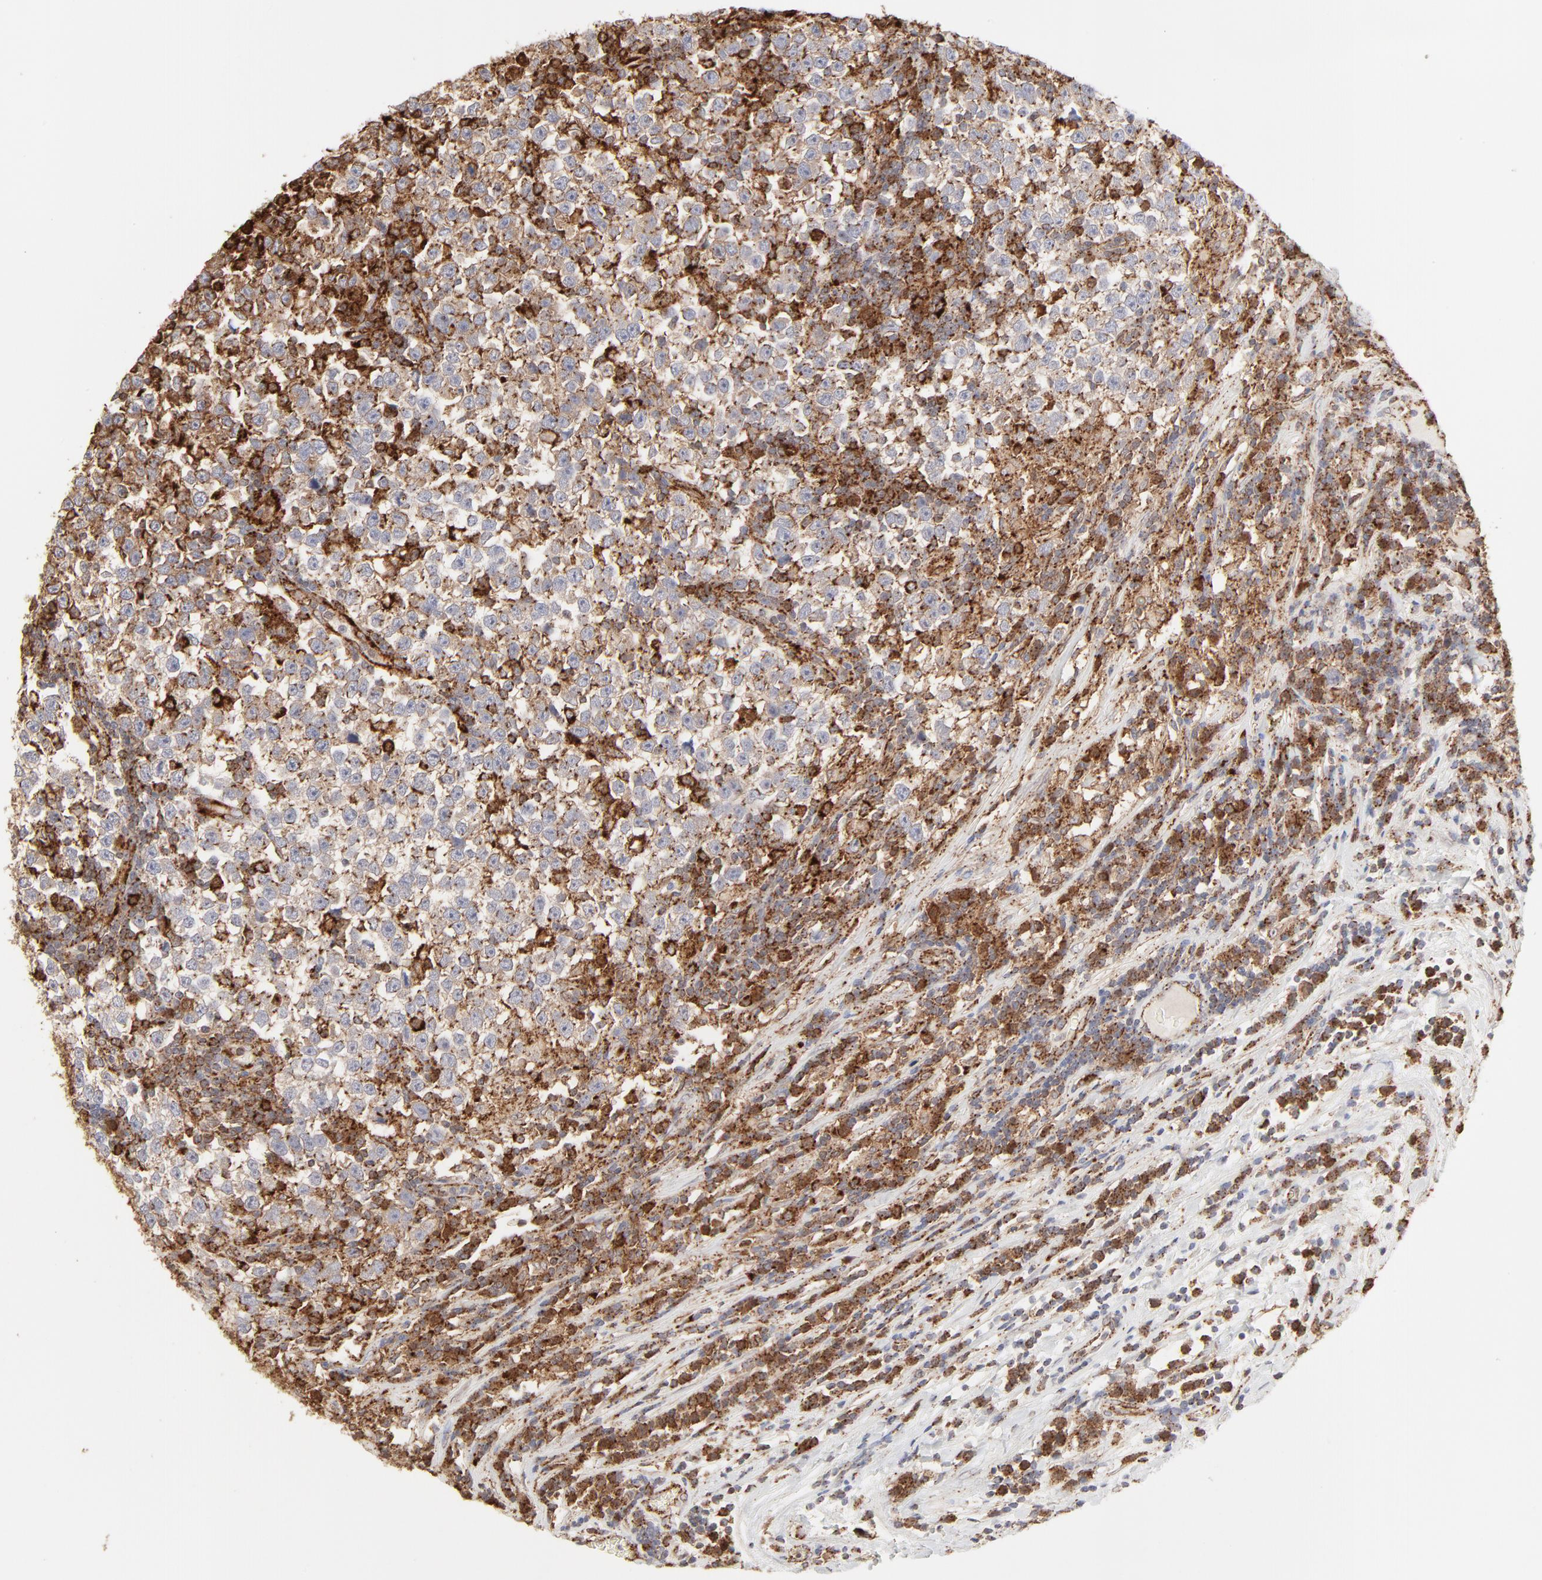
{"staining": {"intensity": "negative", "quantity": "none", "location": "none"}, "tissue": "testis cancer", "cell_type": "Tumor cells", "image_type": "cancer", "snomed": [{"axis": "morphology", "description": "Seminoma, NOS"}, {"axis": "topography", "description": "Testis"}], "caption": "Immunohistochemistry histopathology image of testis cancer (seminoma) stained for a protein (brown), which exhibits no staining in tumor cells.", "gene": "CDK6", "patient": {"sex": "male", "age": 43}}